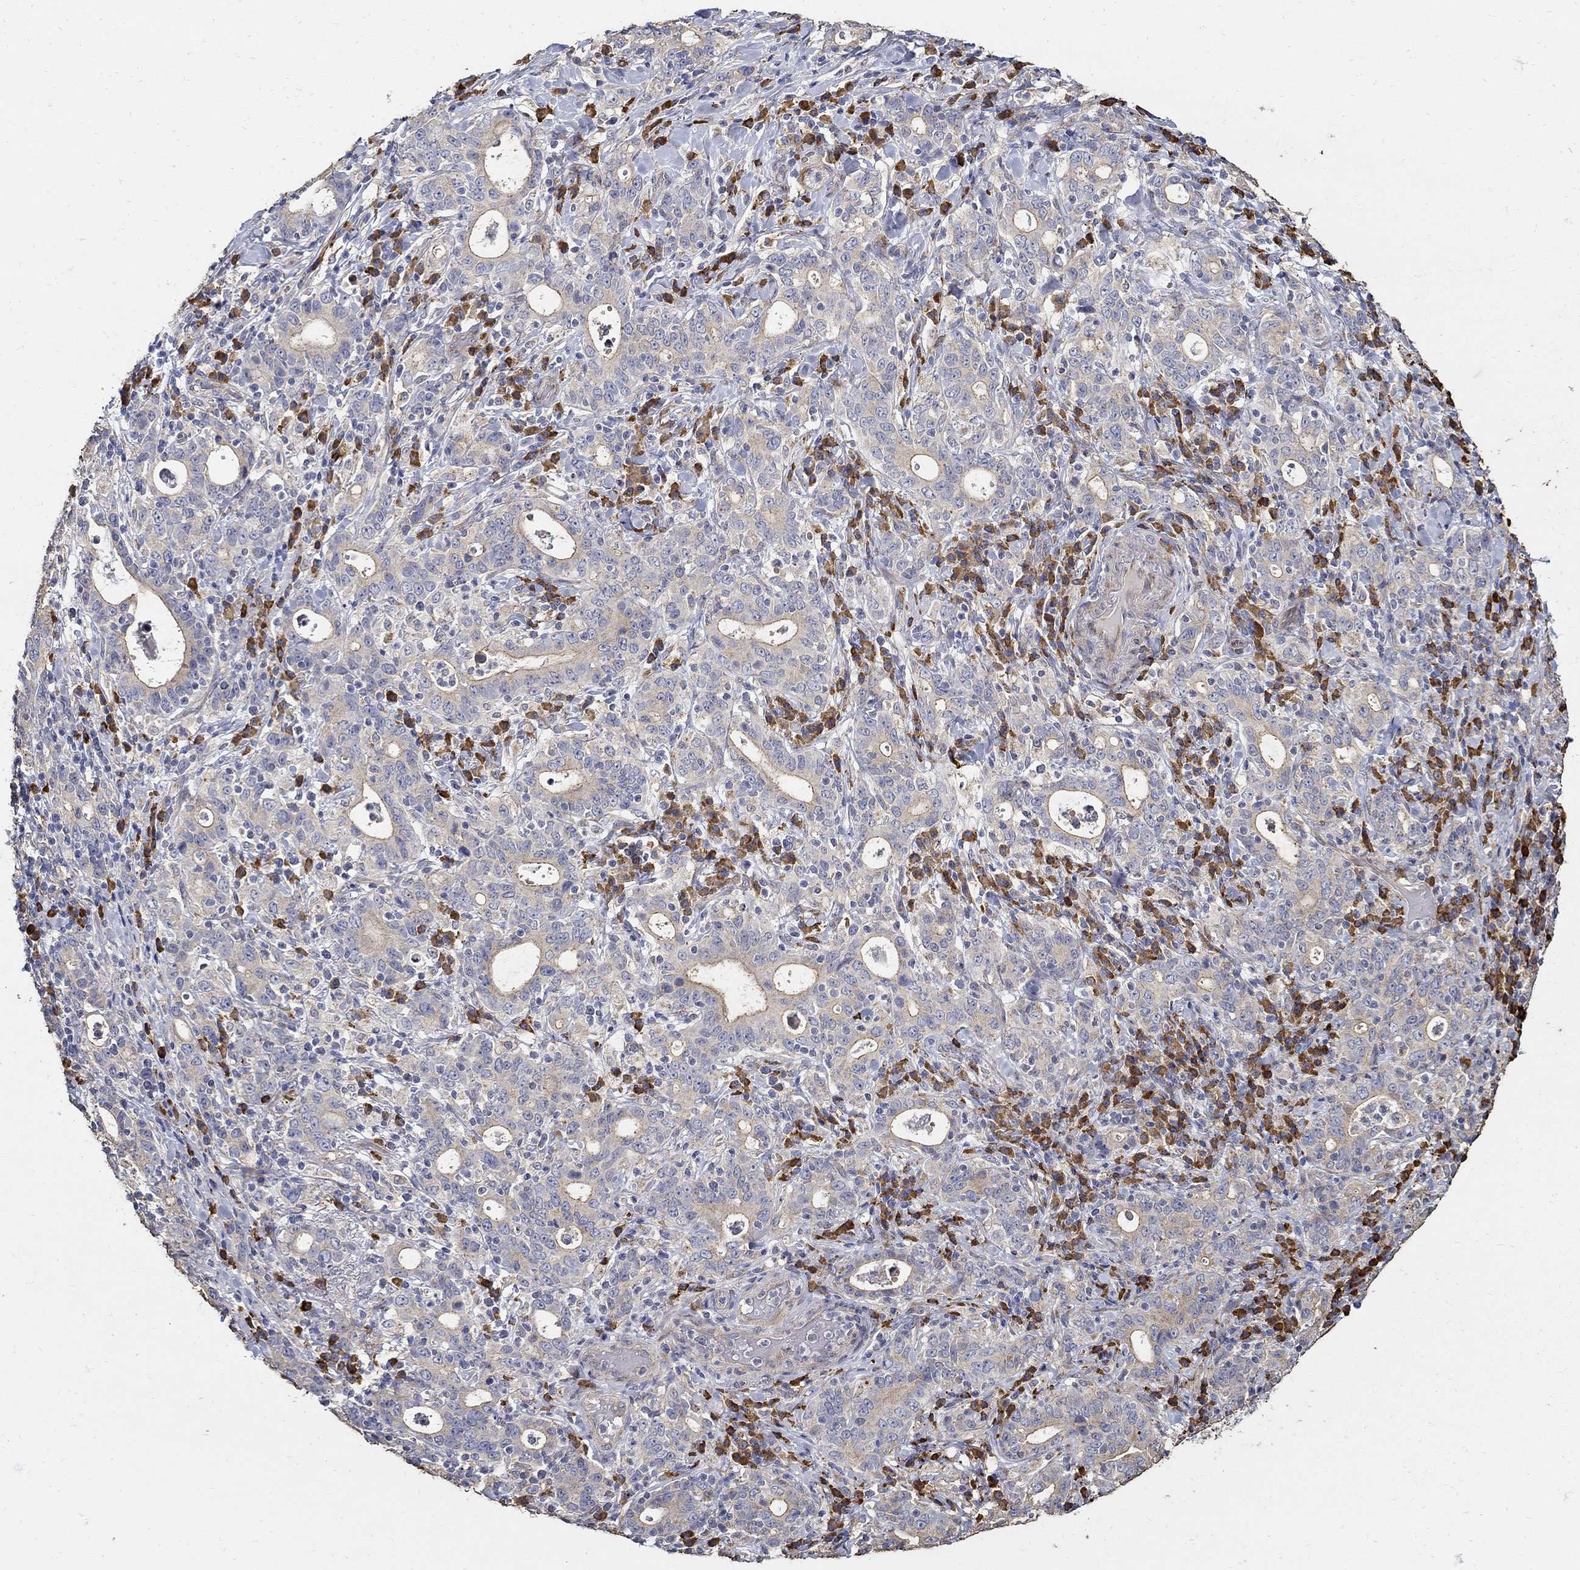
{"staining": {"intensity": "negative", "quantity": "none", "location": "none"}, "tissue": "stomach cancer", "cell_type": "Tumor cells", "image_type": "cancer", "snomed": [{"axis": "morphology", "description": "Adenocarcinoma, NOS"}, {"axis": "topography", "description": "Stomach"}], "caption": "An IHC photomicrograph of stomach cancer is shown. There is no staining in tumor cells of stomach cancer.", "gene": "EMILIN3", "patient": {"sex": "male", "age": 79}}